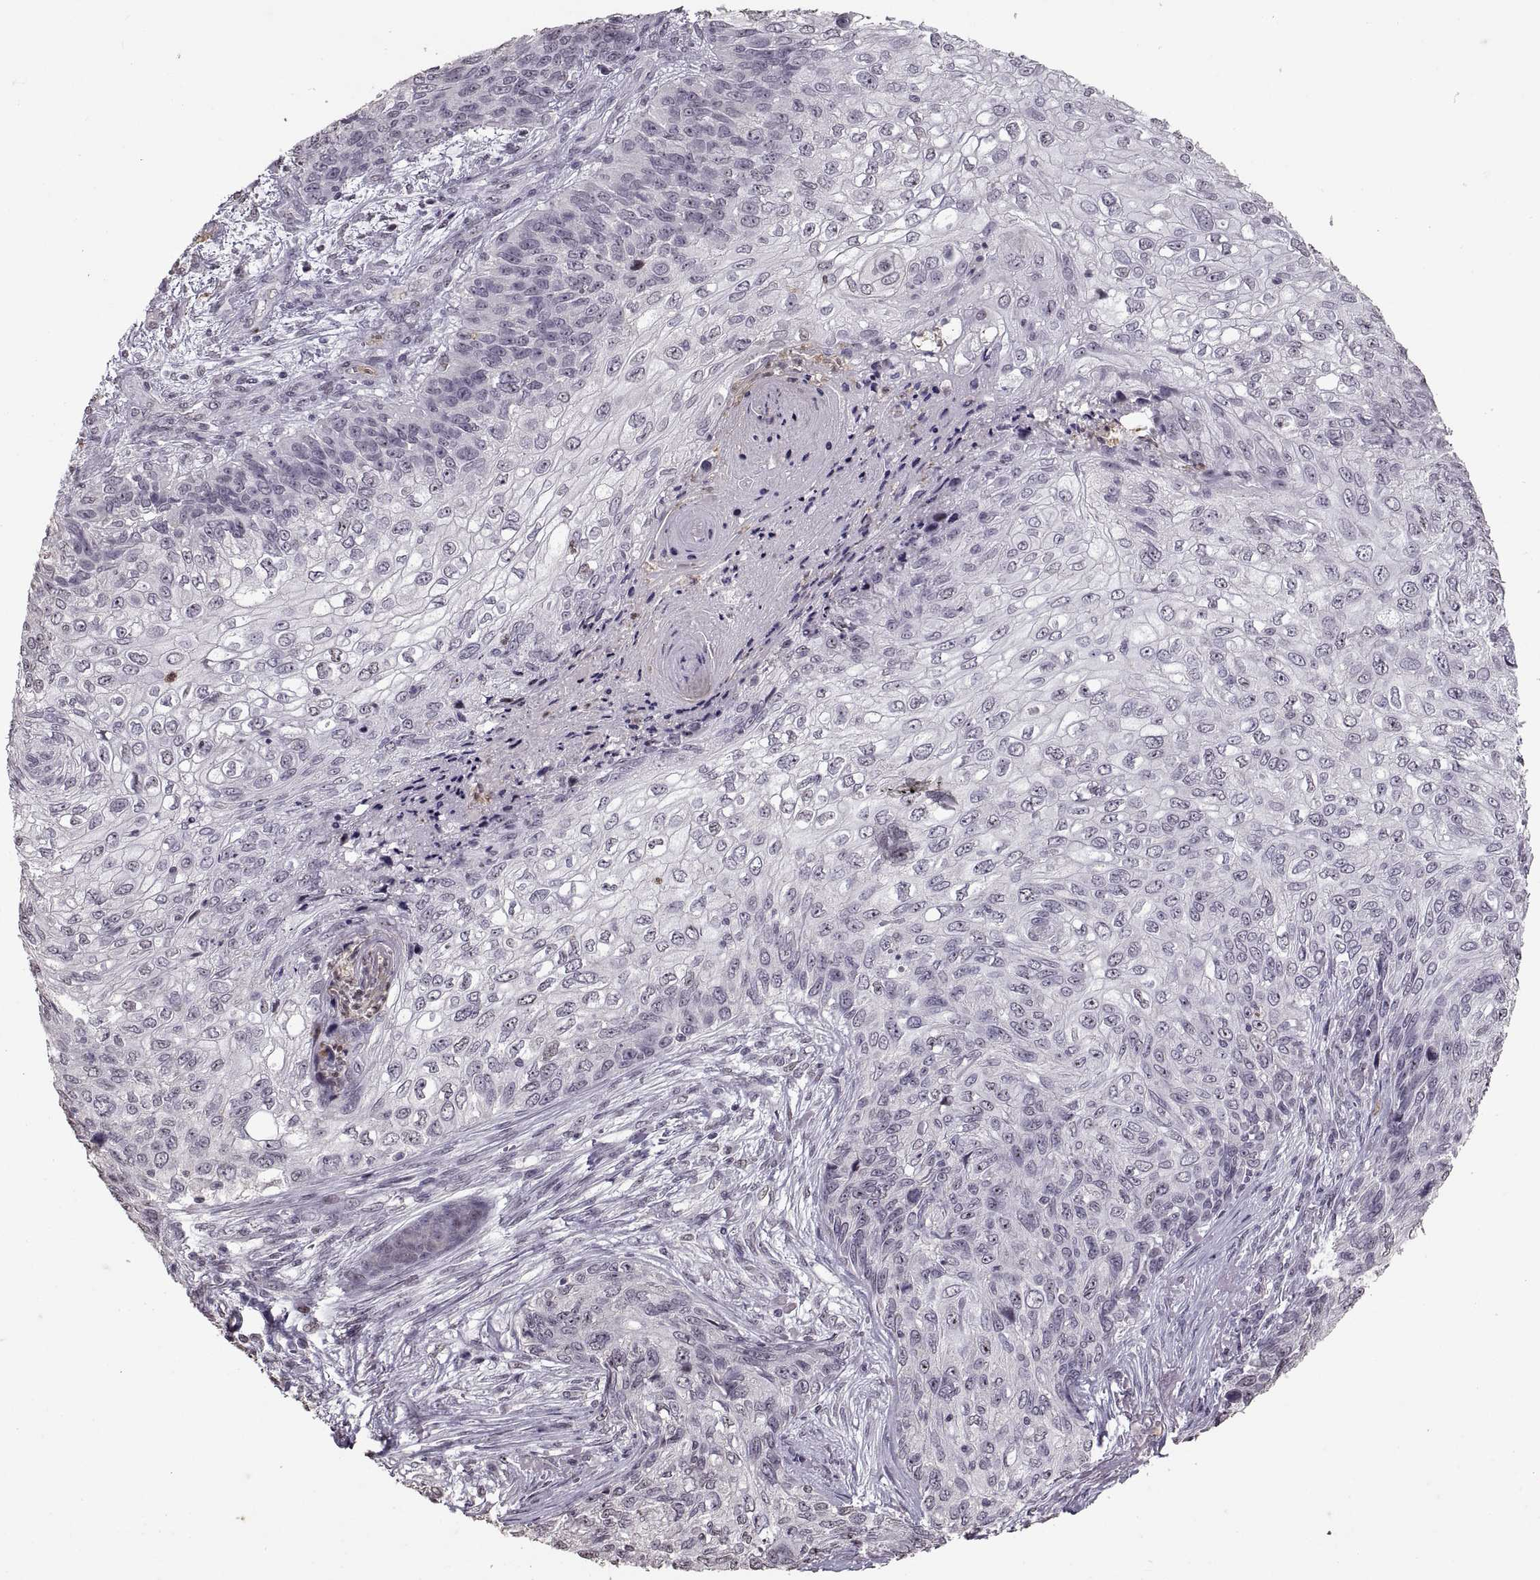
{"staining": {"intensity": "negative", "quantity": "none", "location": "none"}, "tissue": "skin cancer", "cell_type": "Tumor cells", "image_type": "cancer", "snomed": [{"axis": "morphology", "description": "Squamous cell carcinoma, NOS"}, {"axis": "topography", "description": "Skin"}], "caption": "The micrograph demonstrates no staining of tumor cells in skin squamous cell carcinoma.", "gene": "PALS1", "patient": {"sex": "male", "age": 92}}